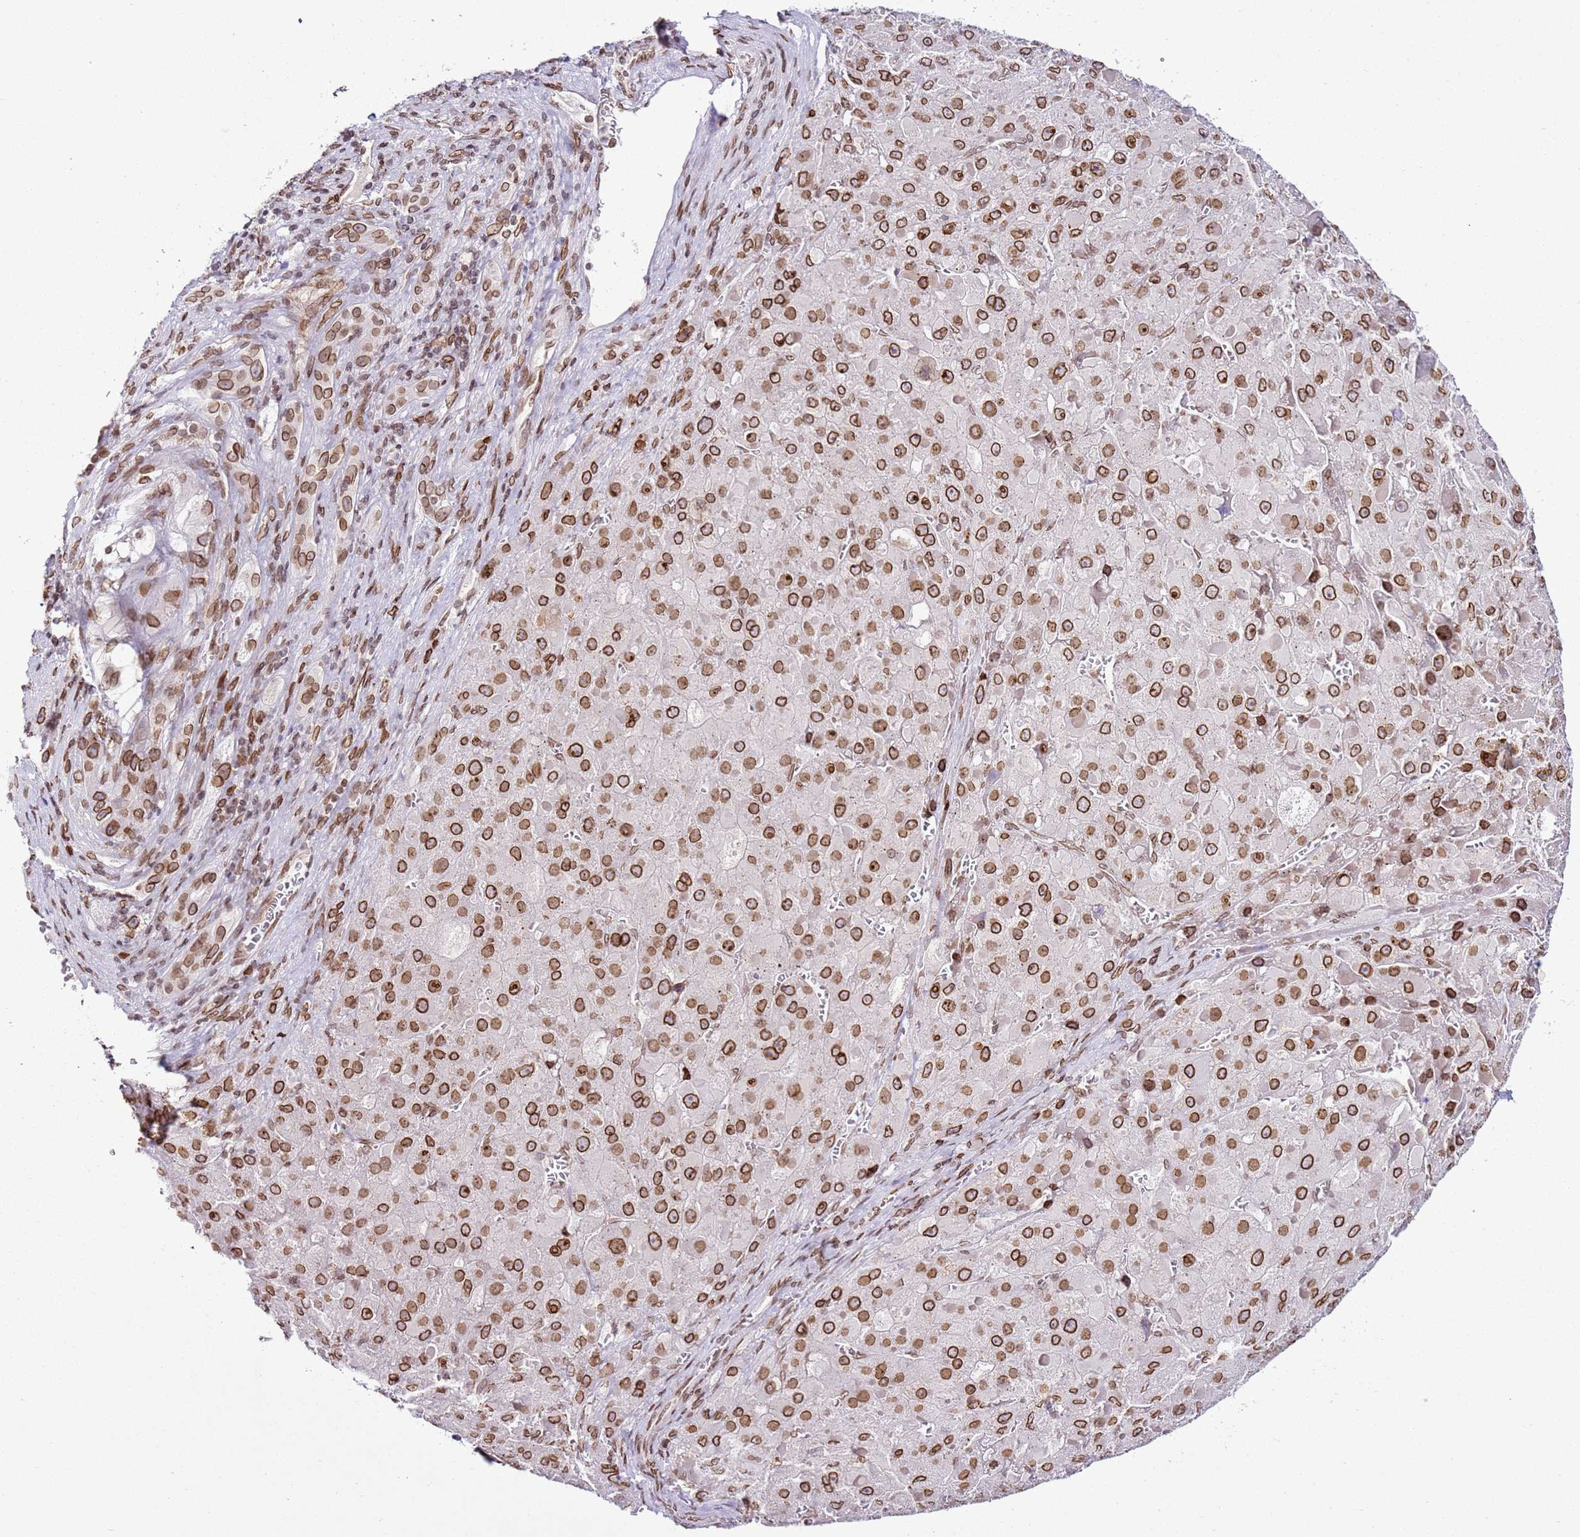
{"staining": {"intensity": "strong", "quantity": ">75%", "location": "cytoplasmic/membranous,nuclear"}, "tissue": "liver cancer", "cell_type": "Tumor cells", "image_type": "cancer", "snomed": [{"axis": "morphology", "description": "Carcinoma, Hepatocellular, NOS"}, {"axis": "topography", "description": "Liver"}], "caption": "Immunohistochemistry (IHC) (DAB (3,3'-diaminobenzidine)) staining of human liver hepatocellular carcinoma displays strong cytoplasmic/membranous and nuclear protein expression in about >75% of tumor cells.", "gene": "POU6F1", "patient": {"sex": "female", "age": 73}}